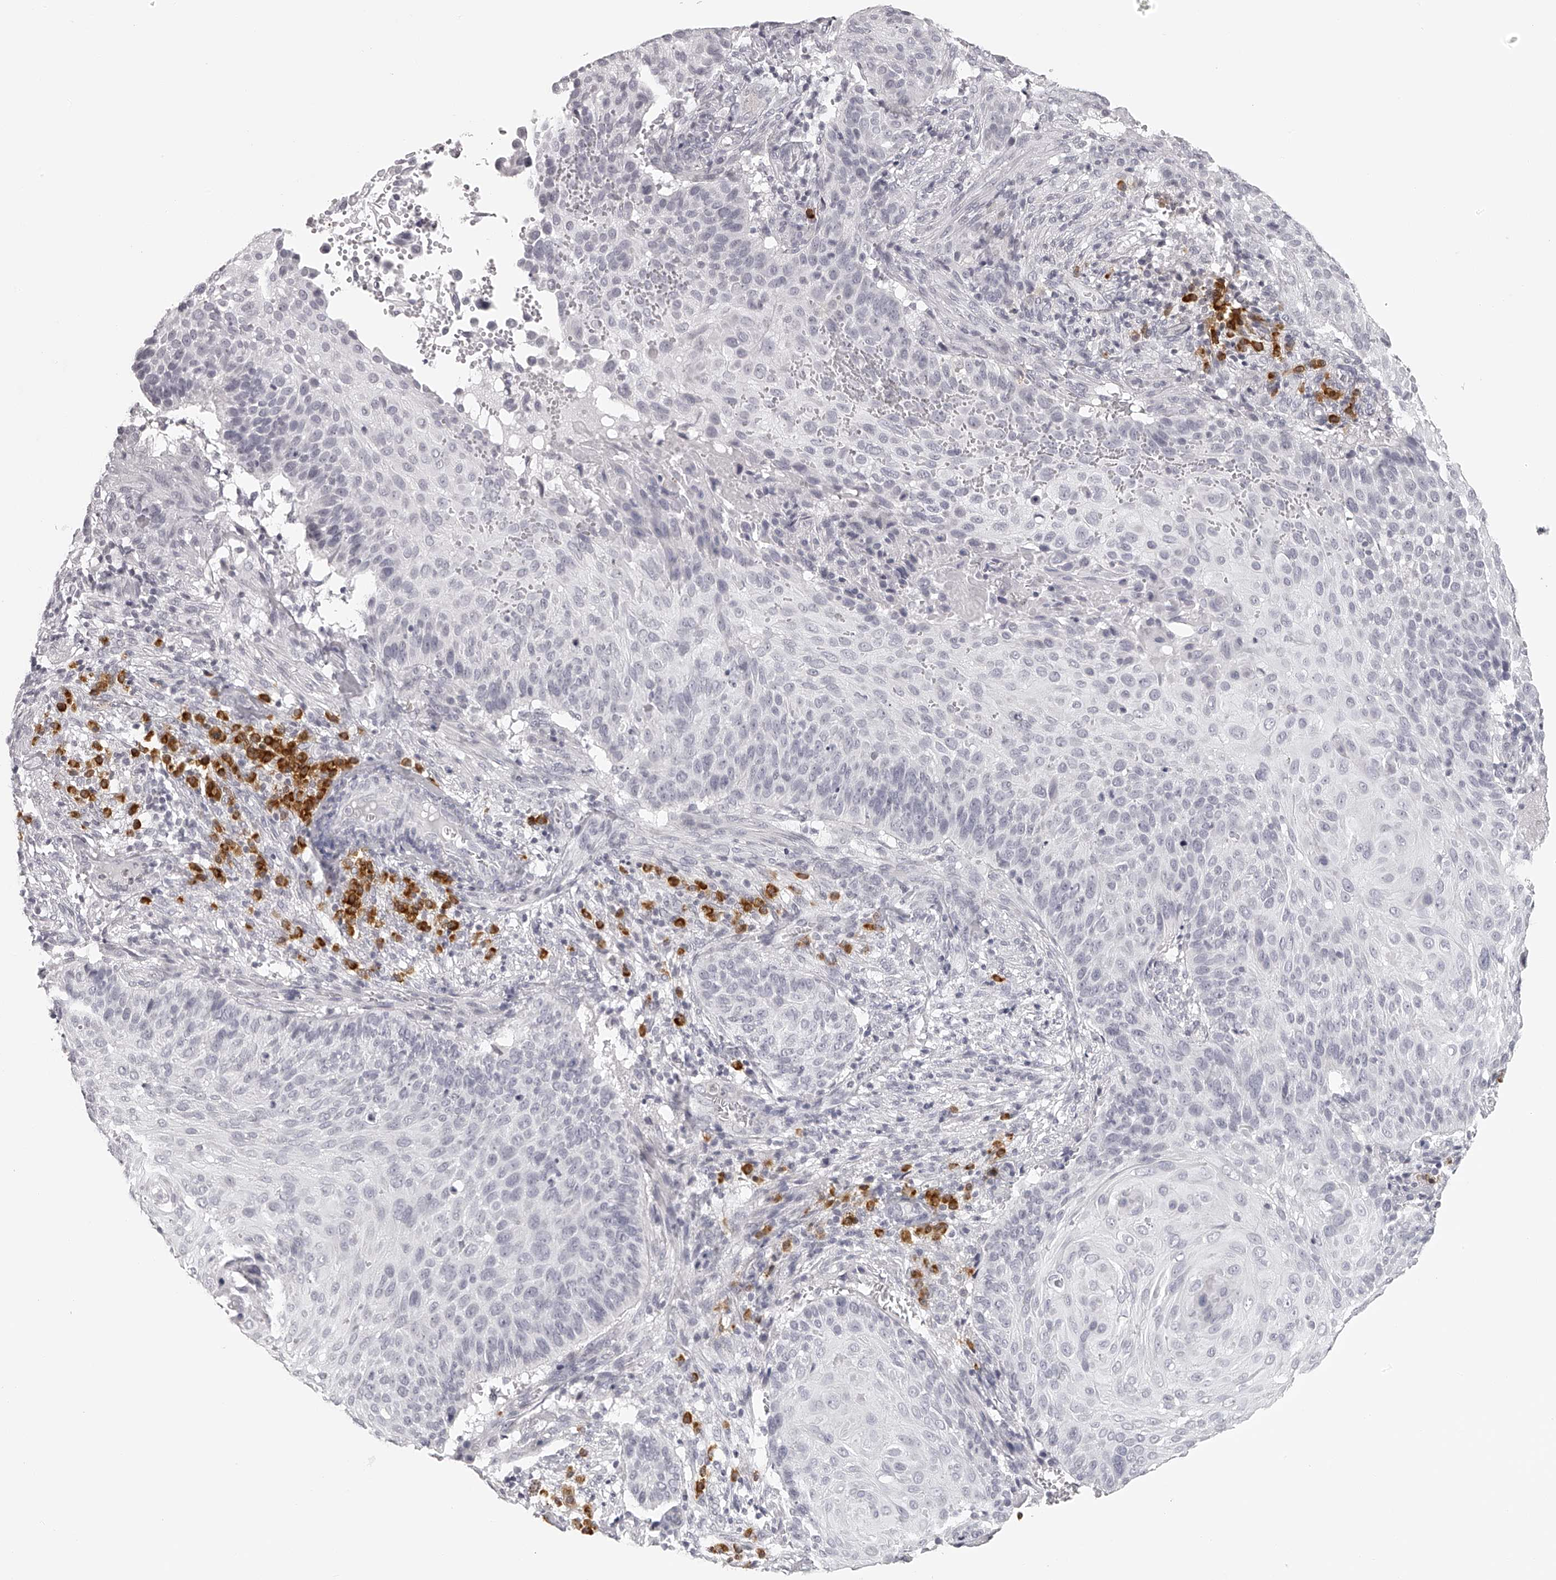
{"staining": {"intensity": "negative", "quantity": "none", "location": "none"}, "tissue": "cervical cancer", "cell_type": "Tumor cells", "image_type": "cancer", "snomed": [{"axis": "morphology", "description": "Squamous cell carcinoma, NOS"}, {"axis": "topography", "description": "Cervix"}], "caption": "DAB (3,3'-diaminobenzidine) immunohistochemical staining of human cervical squamous cell carcinoma displays no significant staining in tumor cells.", "gene": "SEC11C", "patient": {"sex": "female", "age": 74}}